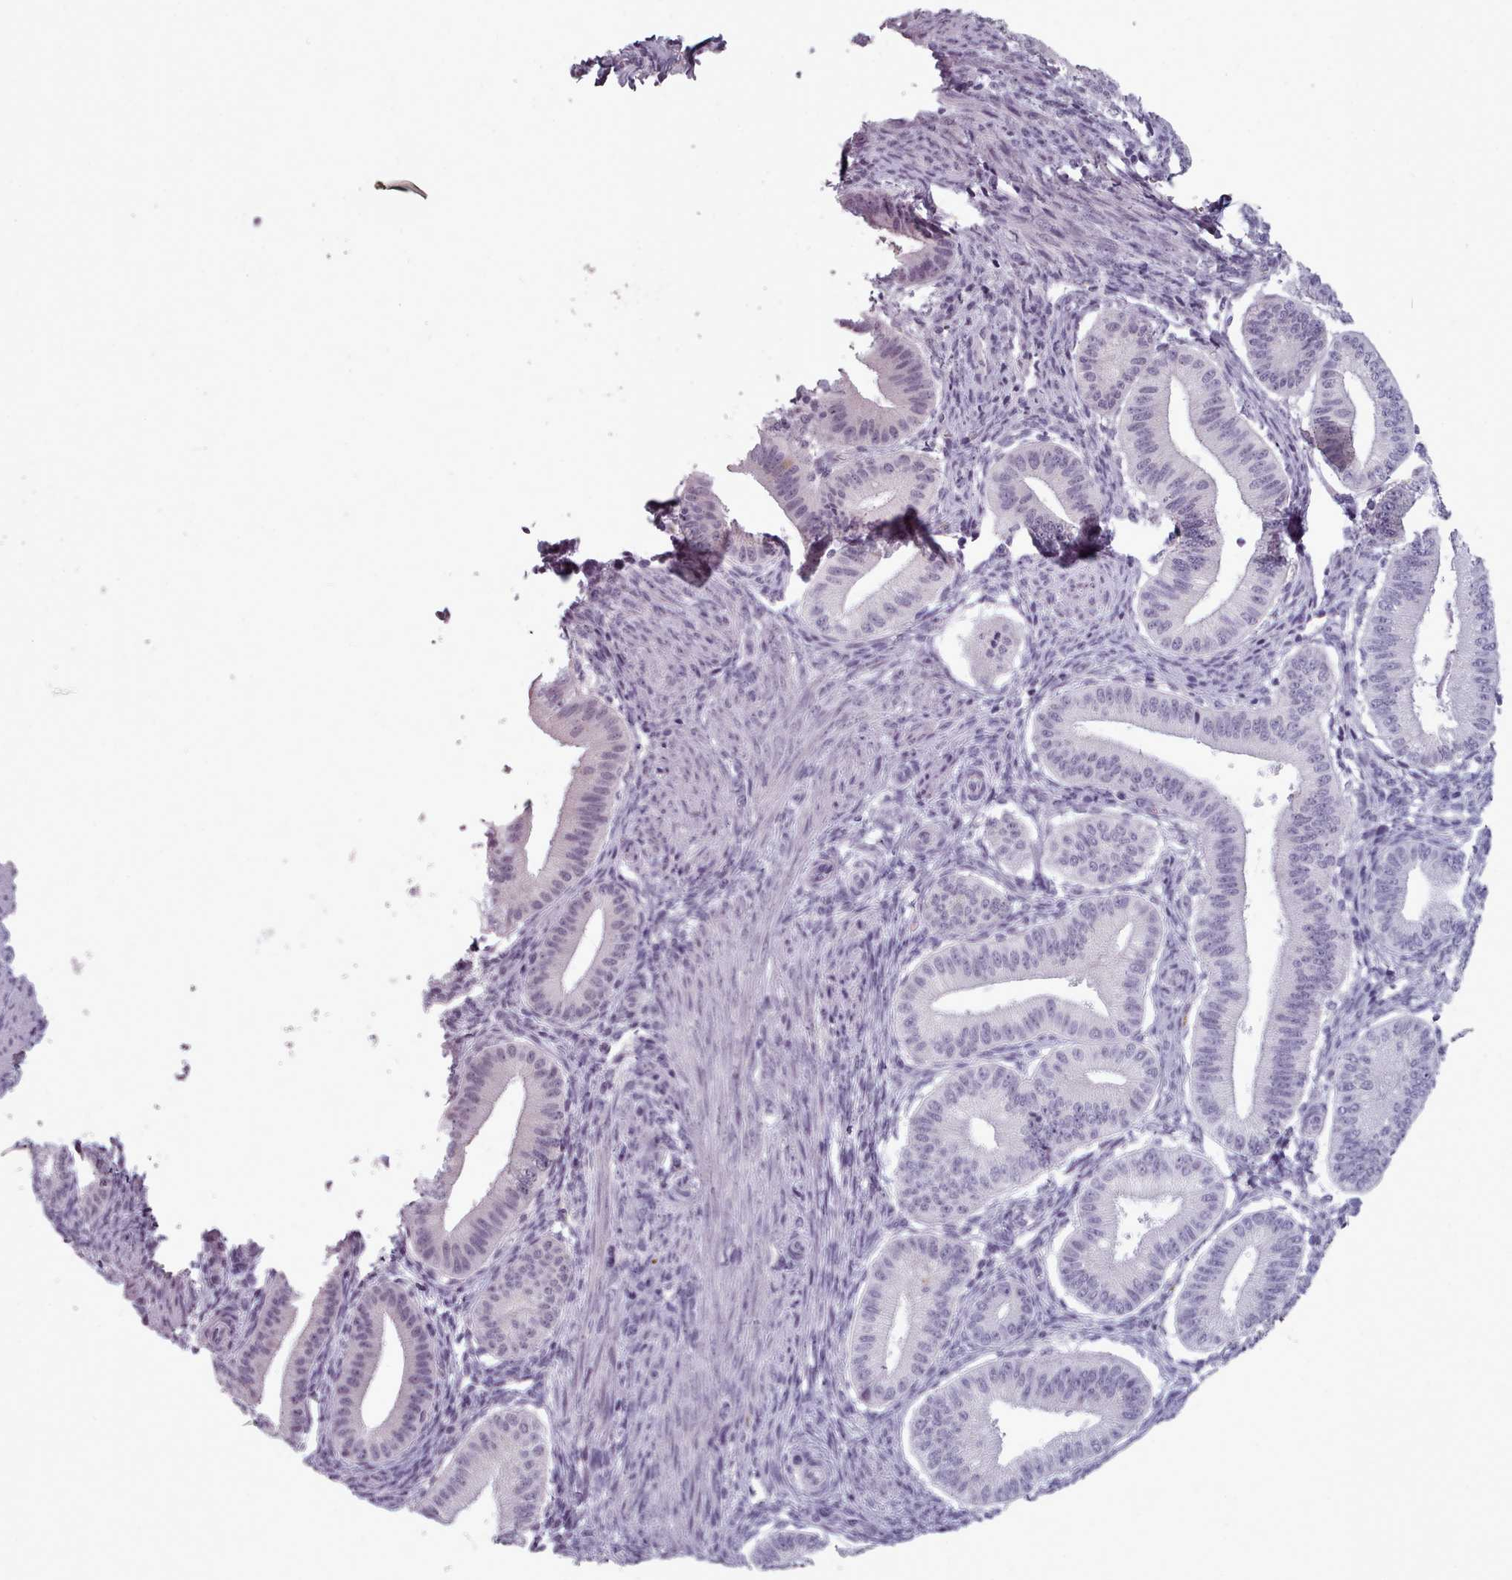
{"staining": {"intensity": "negative", "quantity": "none", "location": "none"}, "tissue": "endometrium", "cell_type": "Cells in endometrial stroma", "image_type": "normal", "snomed": [{"axis": "morphology", "description": "Normal tissue, NOS"}, {"axis": "topography", "description": "Endometrium"}], "caption": "Unremarkable endometrium was stained to show a protein in brown. There is no significant staining in cells in endometrial stroma.", "gene": "PBX4", "patient": {"sex": "female", "age": 39}}